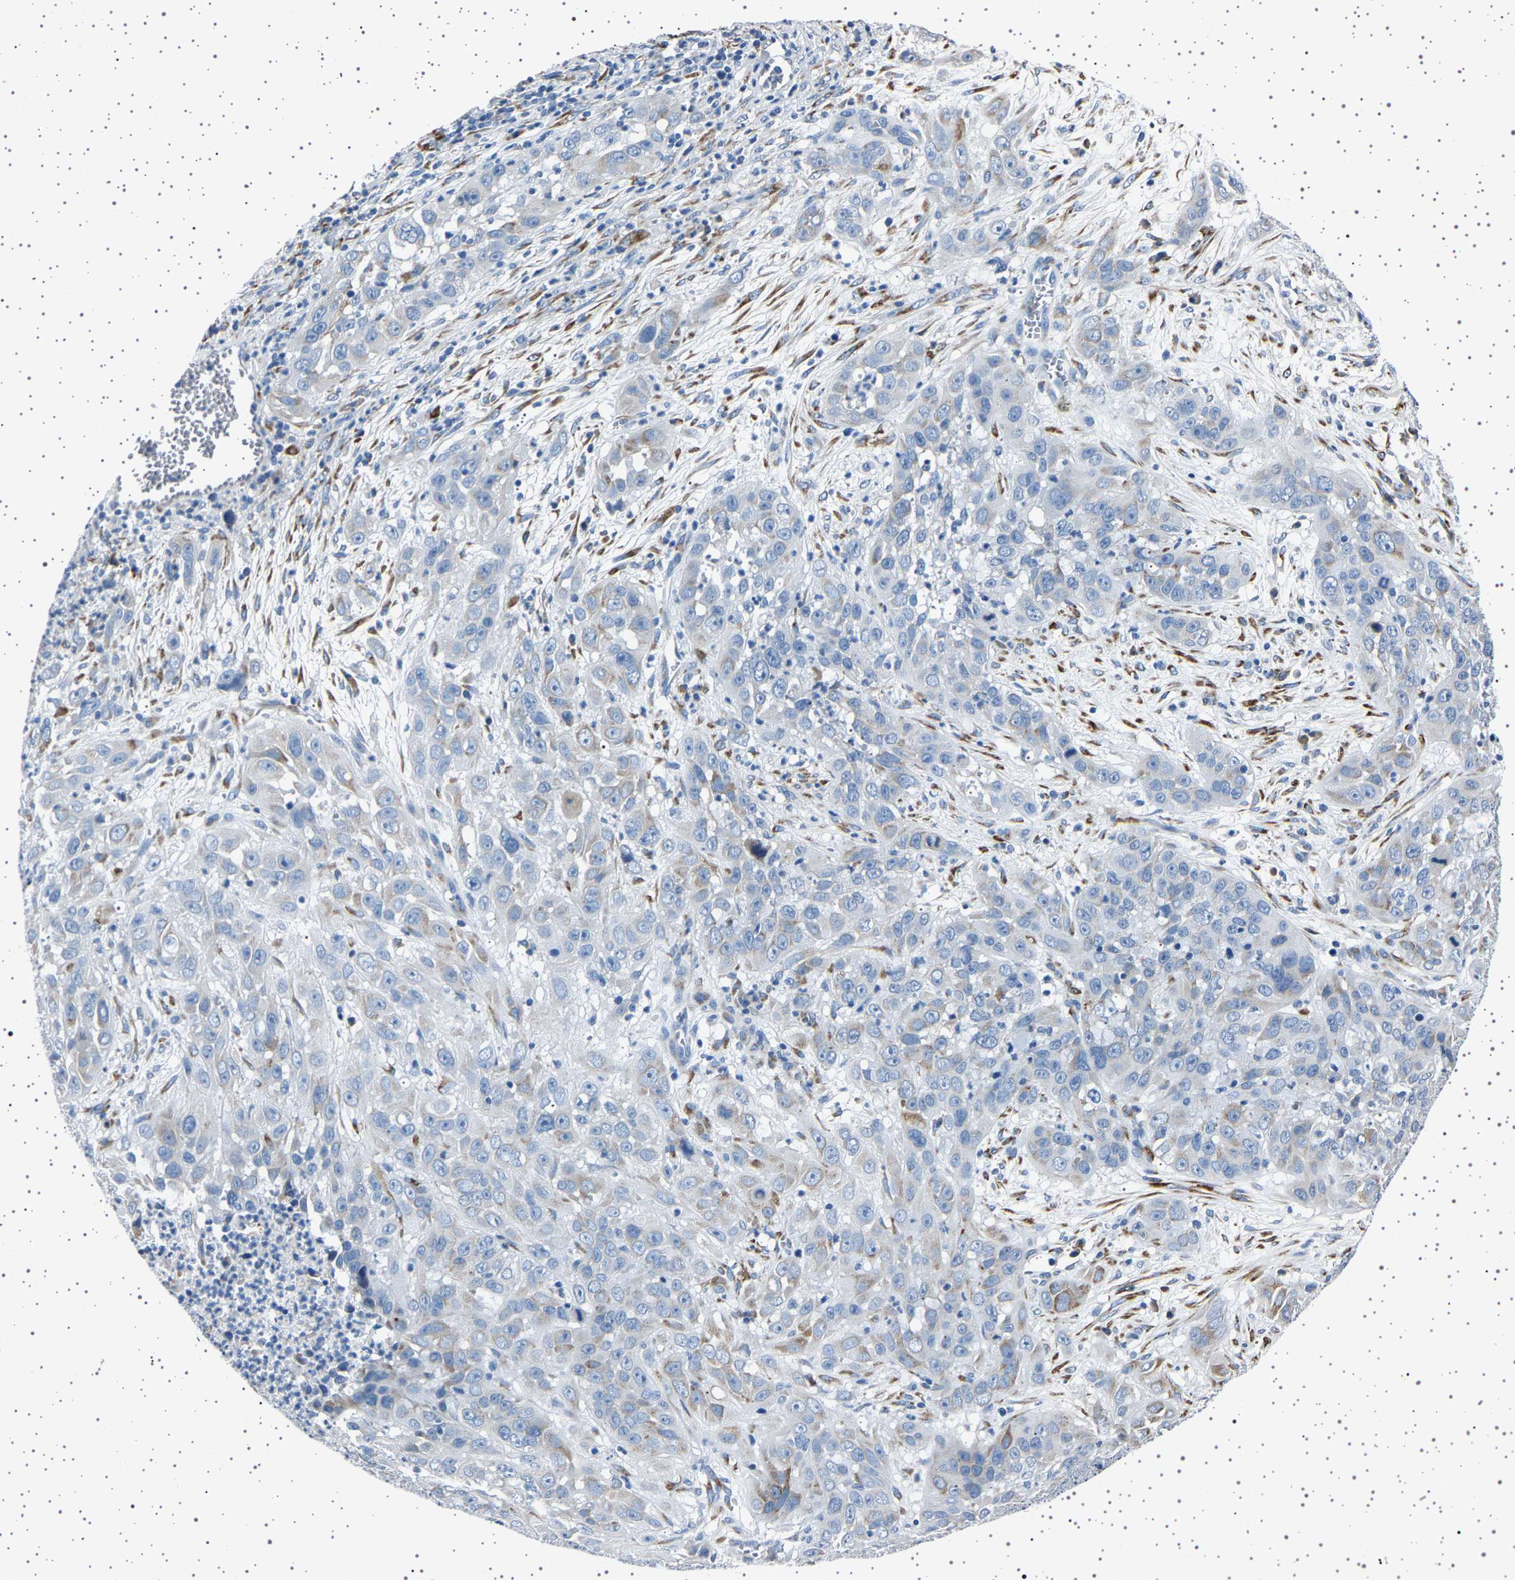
{"staining": {"intensity": "moderate", "quantity": "<25%", "location": "cytoplasmic/membranous"}, "tissue": "cervical cancer", "cell_type": "Tumor cells", "image_type": "cancer", "snomed": [{"axis": "morphology", "description": "Squamous cell carcinoma, NOS"}, {"axis": "topography", "description": "Cervix"}], "caption": "Immunohistochemical staining of cervical cancer (squamous cell carcinoma) displays low levels of moderate cytoplasmic/membranous protein positivity in about <25% of tumor cells.", "gene": "FTCD", "patient": {"sex": "female", "age": 32}}